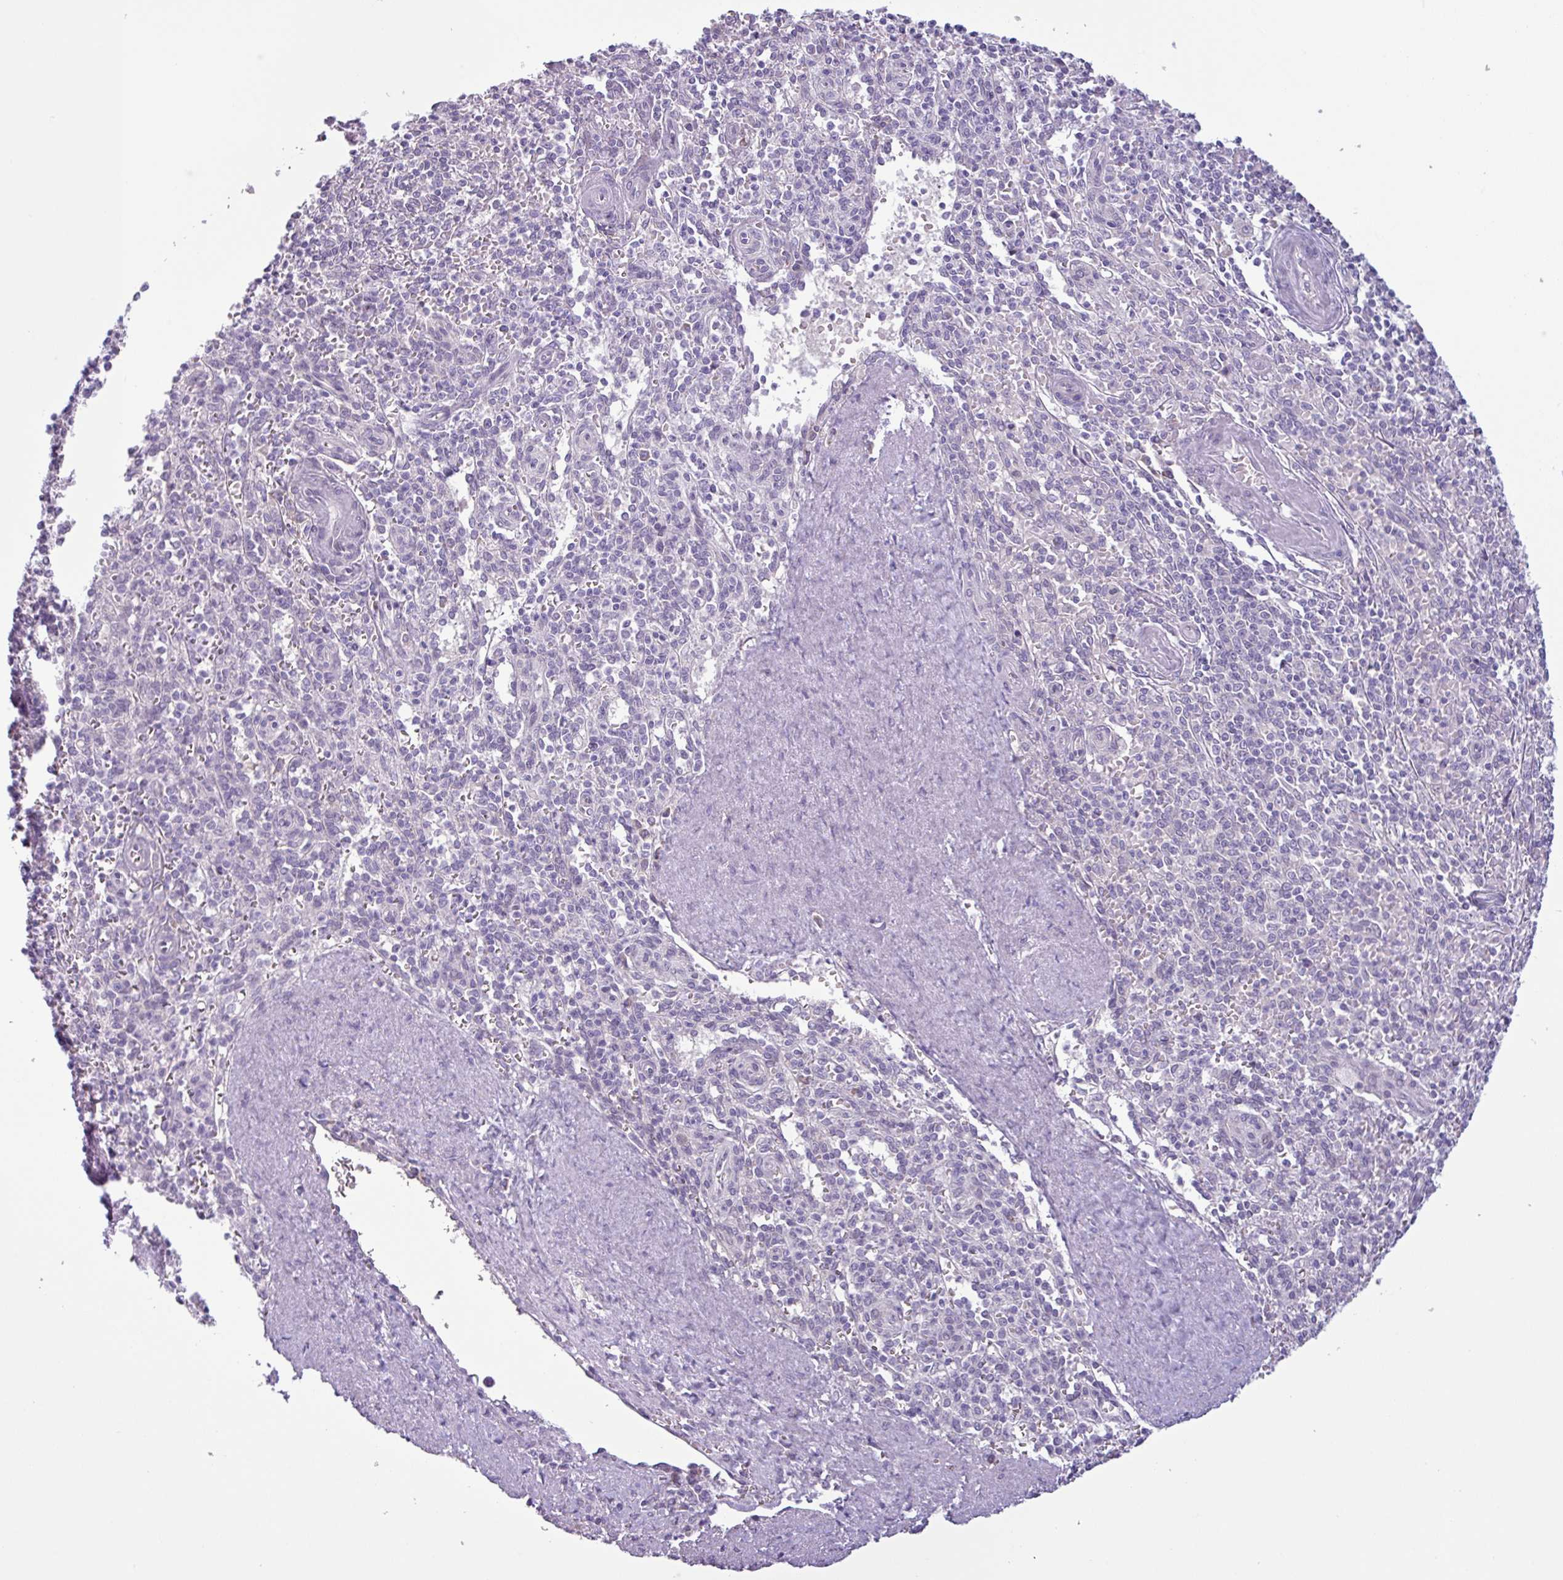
{"staining": {"intensity": "negative", "quantity": "none", "location": "none"}, "tissue": "spleen", "cell_type": "Cells in red pulp", "image_type": "normal", "snomed": [{"axis": "morphology", "description": "Normal tissue, NOS"}, {"axis": "topography", "description": "Spleen"}], "caption": "Immunohistochemistry (IHC) micrograph of normal spleen stained for a protein (brown), which shows no expression in cells in red pulp. The staining was performed using DAB (3,3'-diaminobenzidine) to visualize the protein expression in brown, while the nuclei were stained in blue with hematoxylin (Magnification: 20x).", "gene": "C20orf27", "patient": {"sex": "female", "age": 70}}